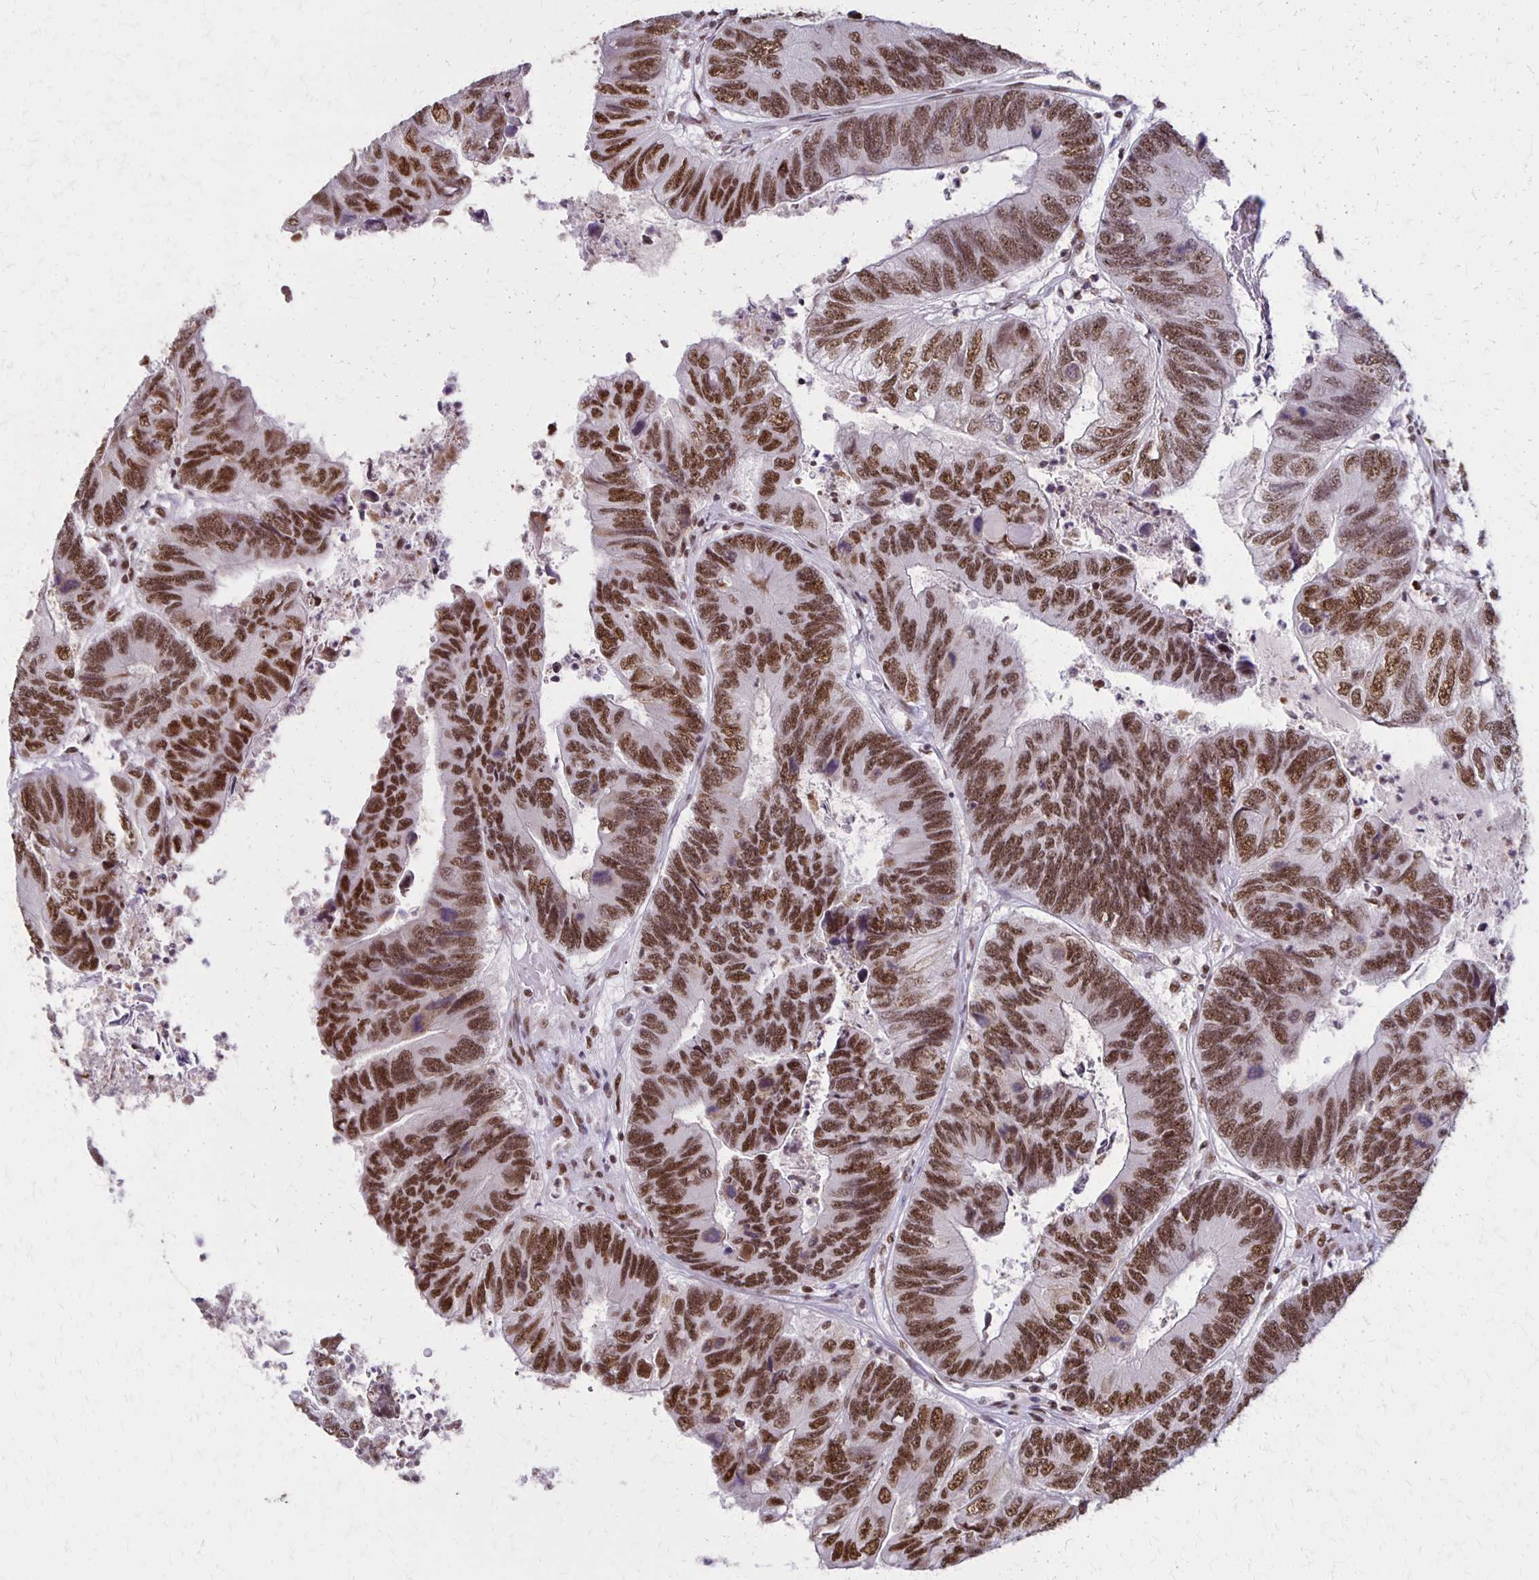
{"staining": {"intensity": "strong", "quantity": ">75%", "location": "nuclear"}, "tissue": "colorectal cancer", "cell_type": "Tumor cells", "image_type": "cancer", "snomed": [{"axis": "morphology", "description": "Adenocarcinoma, NOS"}, {"axis": "topography", "description": "Colon"}], "caption": "There is high levels of strong nuclear expression in tumor cells of colorectal cancer (adenocarcinoma), as demonstrated by immunohistochemical staining (brown color).", "gene": "XRCC6", "patient": {"sex": "female", "age": 67}}